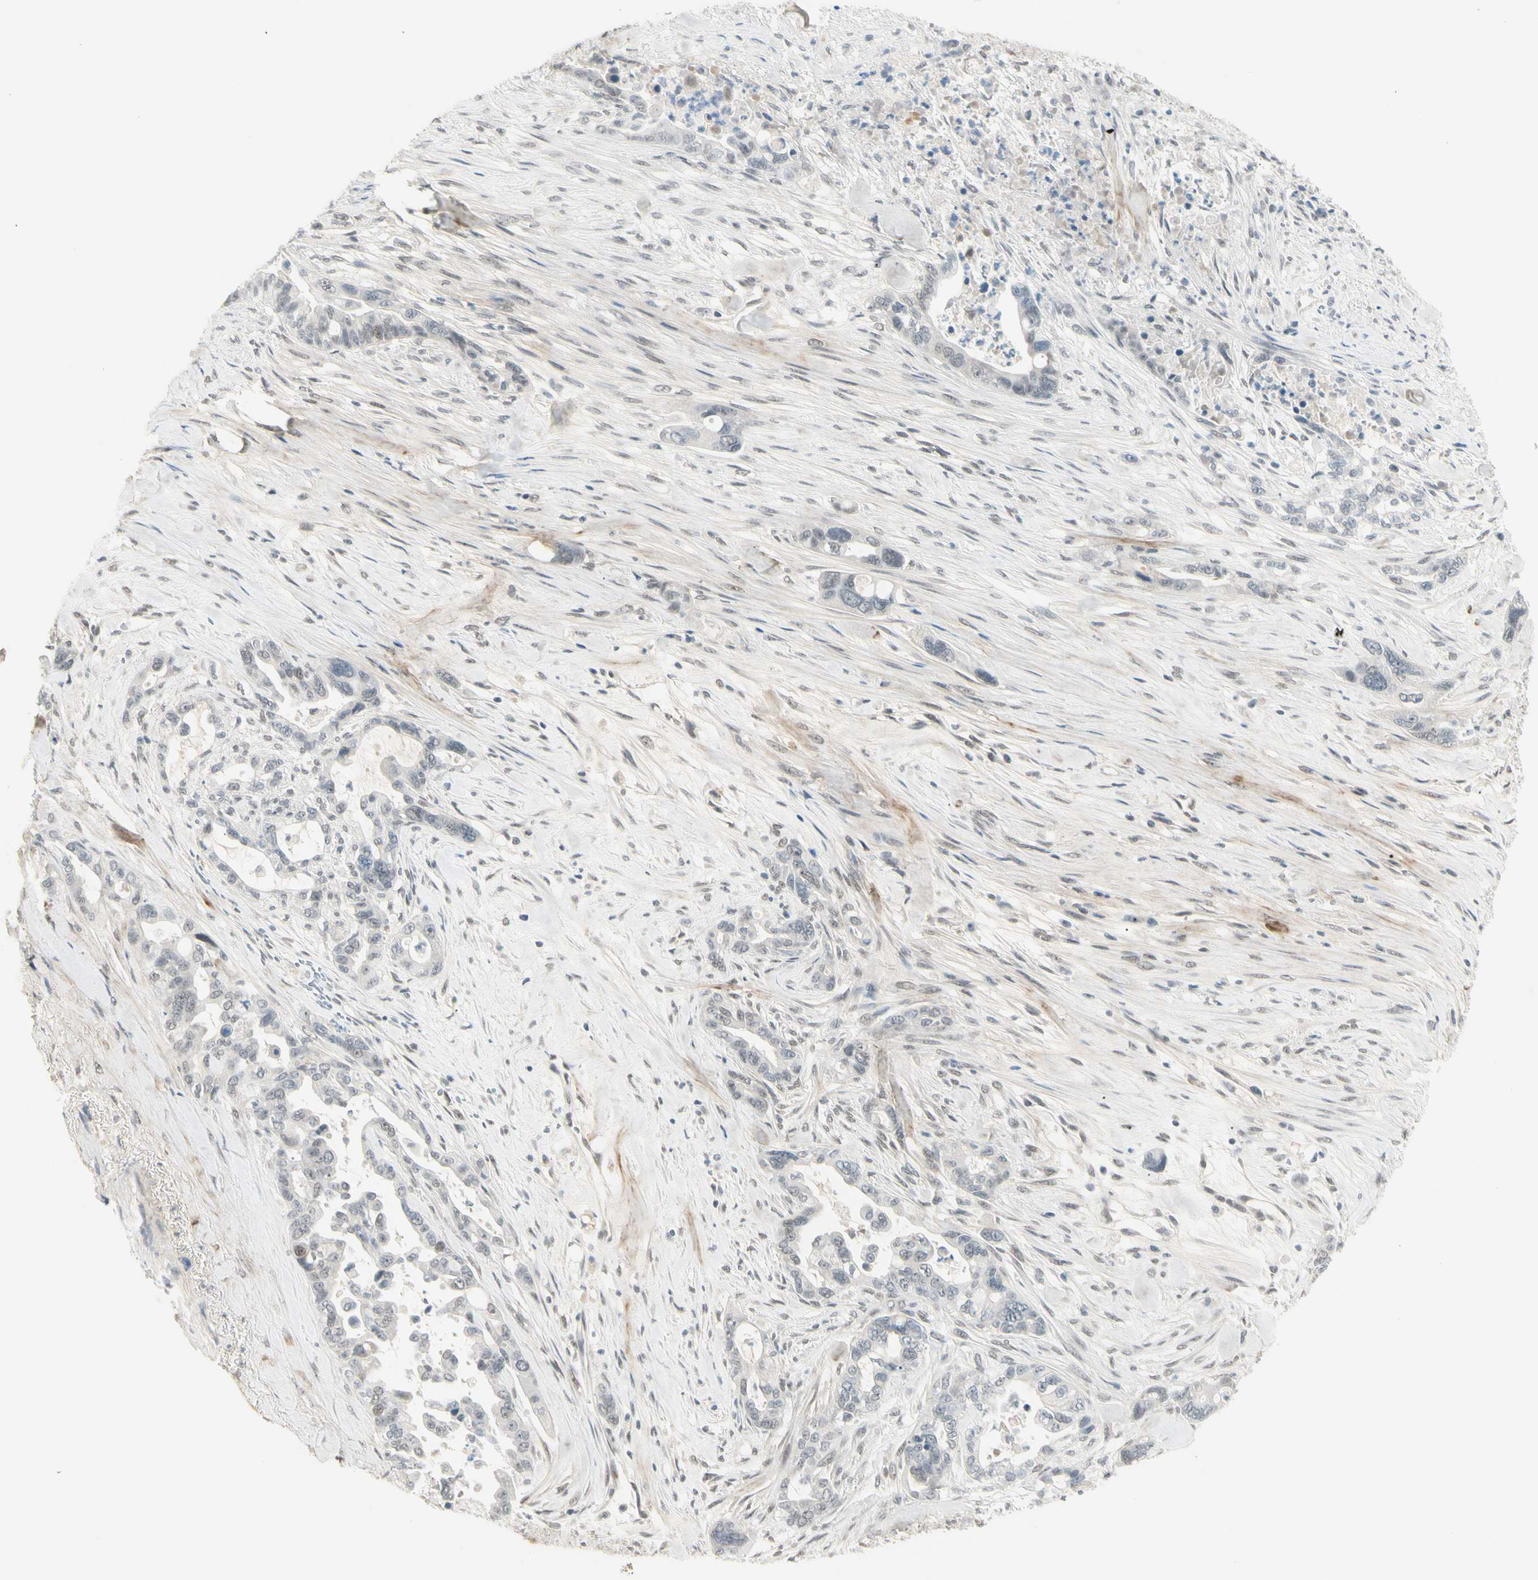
{"staining": {"intensity": "negative", "quantity": "none", "location": "none"}, "tissue": "pancreatic cancer", "cell_type": "Tumor cells", "image_type": "cancer", "snomed": [{"axis": "morphology", "description": "Adenocarcinoma, NOS"}, {"axis": "topography", "description": "Pancreas"}], "caption": "This is a photomicrograph of IHC staining of pancreatic adenocarcinoma, which shows no positivity in tumor cells.", "gene": "ASPN", "patient": {"sex": "male", "age": 70}}